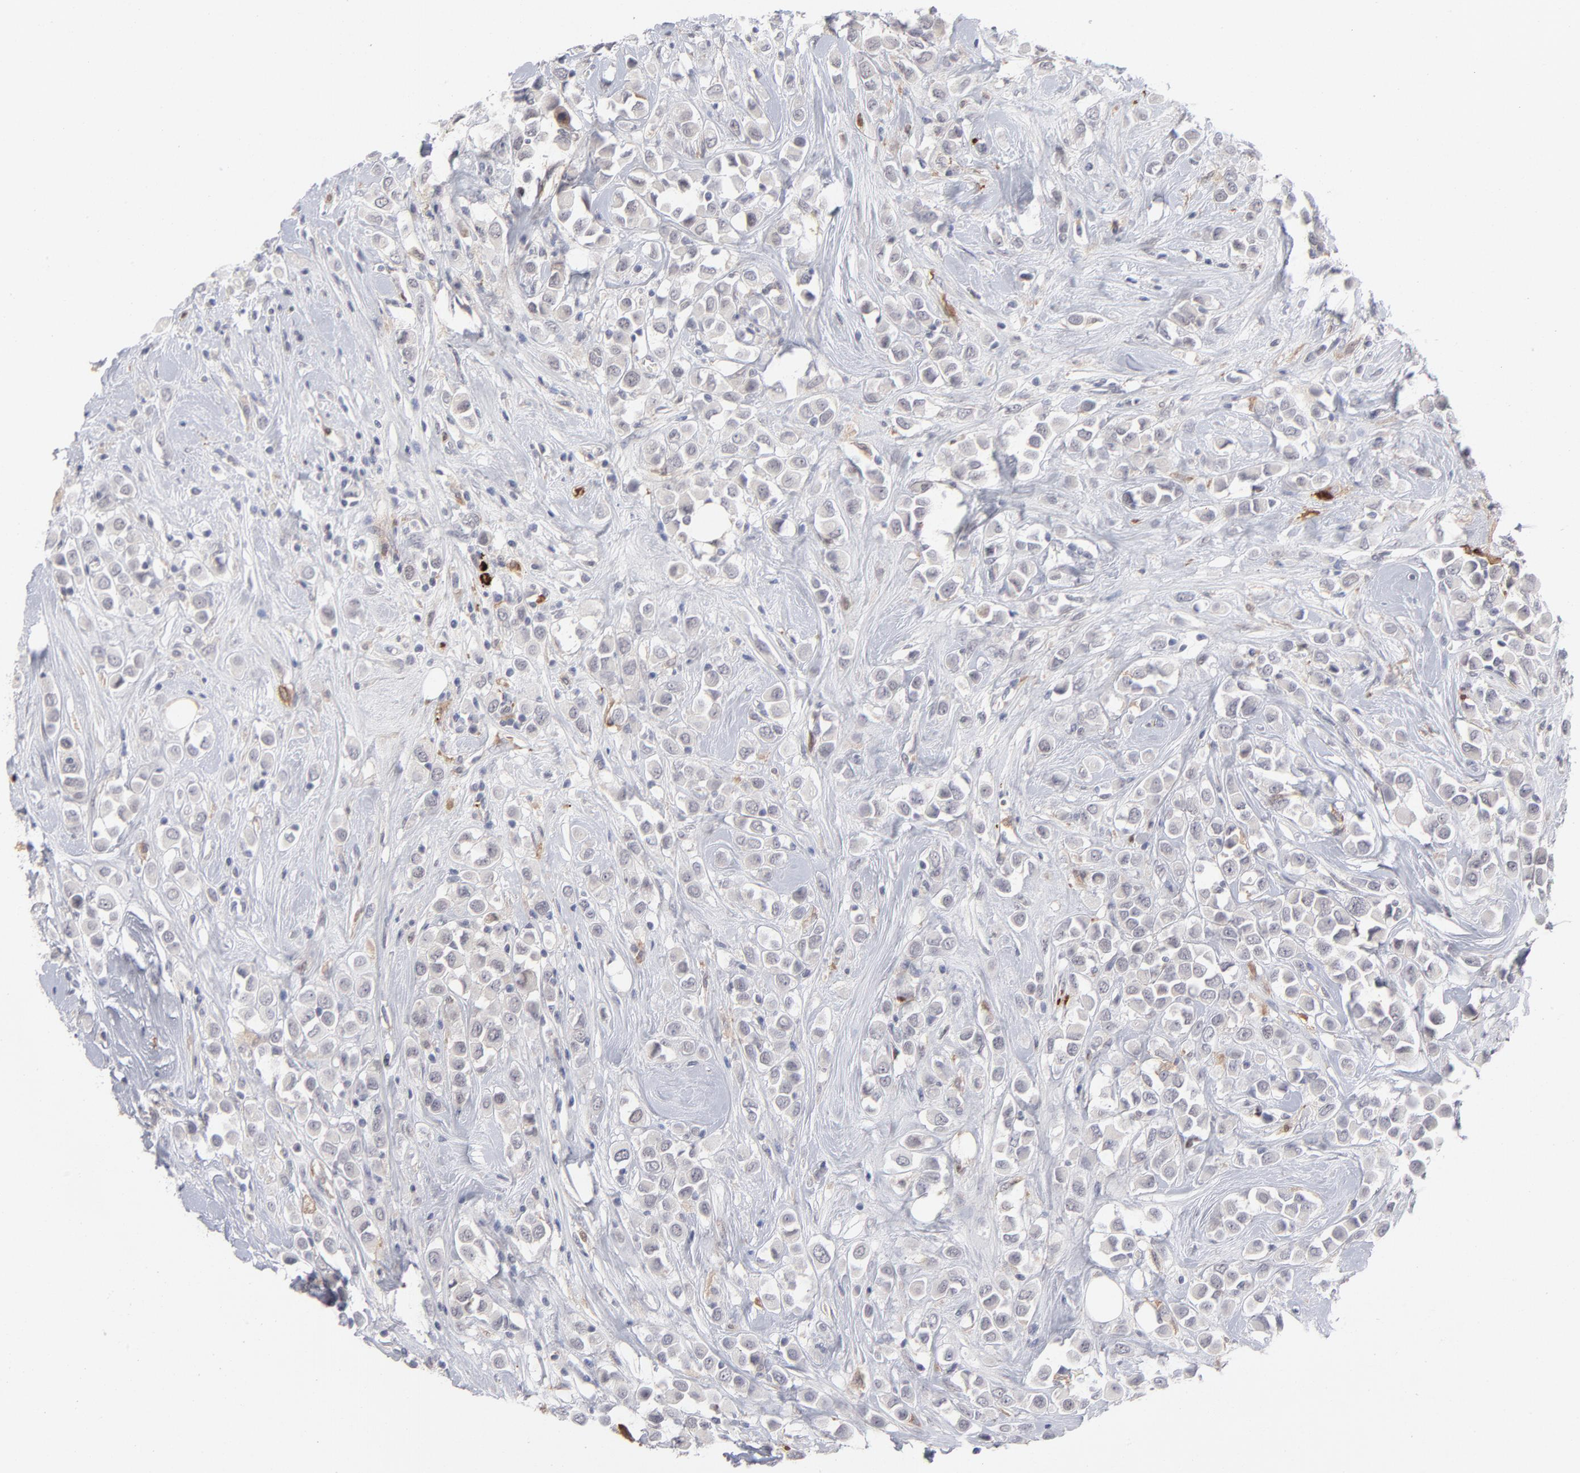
{"staining": {"intensity": "negative", "quantity": "none", "location": "none"}, "tissue": "breast cancer", "cell_type": "Tumor cells", "image_type": "cancer", "snomed": [{"axis": "morphology", "description": "Duct carcinoma"}, {"axis": "topography", "description": "Breast"}], "caption": "A micrograph of breast cancer (invasive ductal carcinoma) stained for a protein displays no brown staining in tumor cells. (DAB (3,3'-diaminobenzidine) immunohistochemistry with hematoxylin counter stain).", "gene": "CCR2", "patient": {"sex": "female", "age": 61}}